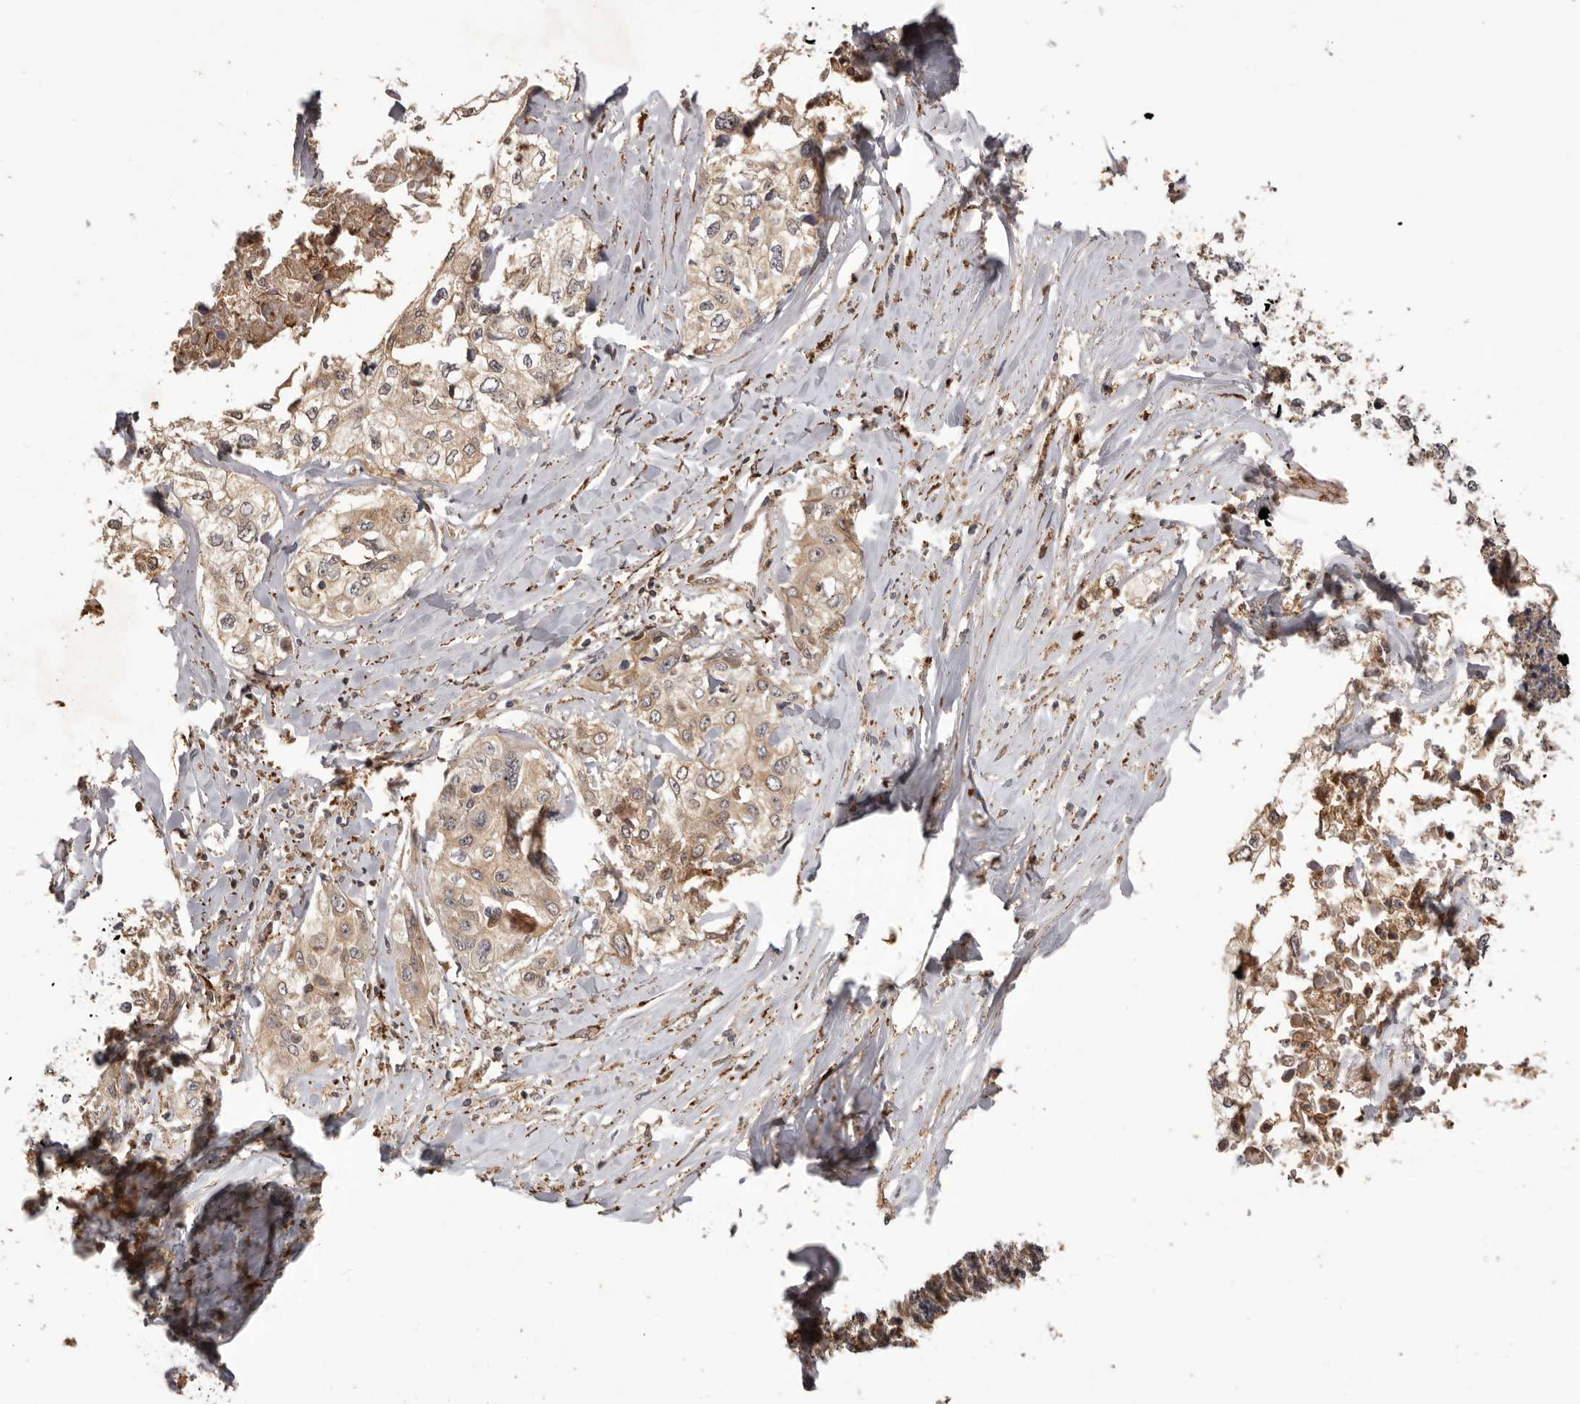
{"staining": {"intensity": "weak", "quantity": "25%-75%", "location": "cytoplasmic/membranous"}, "tissue": "cervical cancer", "cell_type": "Tumor cells", "image_type": "cancer", "snomed": [{"axis": "morphology", "description": "Squamous cell carcinoma, NOS"}, {"axis": "topography", "description": "Cervix"}], "caption": "High-magnification brightfield microscopy of cervical cancer stained with DAB (3,3'-diaminobenzidine) (brown) and counterstained with hematoxylin (blue). tumor cells exhibit weak cytoplasmic/membranous staining is present in about25%-75% of cells. The protein of interest is shown in brown color, while the nuclei are stained blue.", "gene": "GLIPR2", "patient": {"sex": "female", "age": 31}}